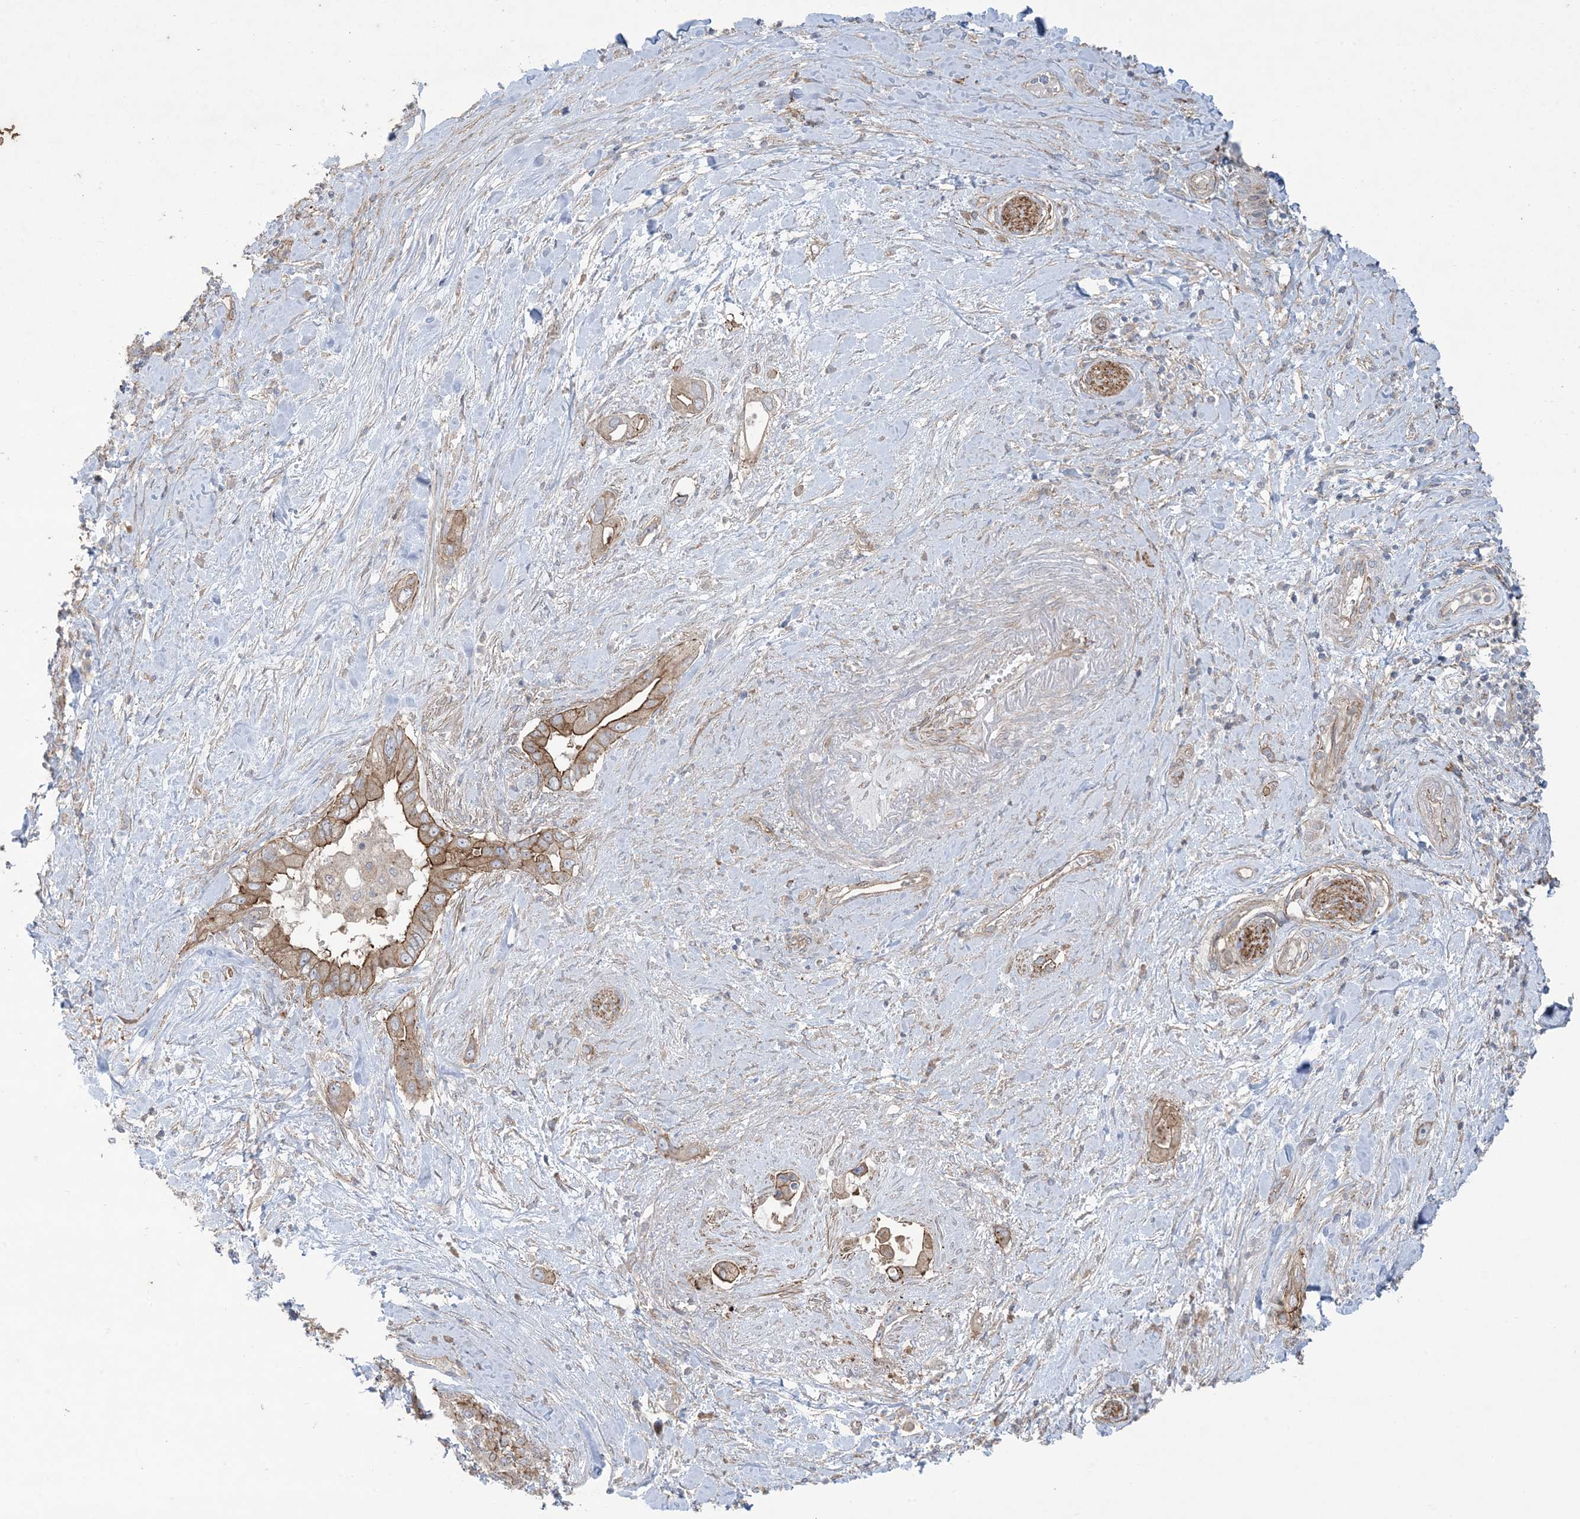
{"staining": {"intensity": "moderate", "quantity": ">75%", "location": "cytoplasmic/membranous"}, "tissue": "pancreatic cancer", "cell_type": "Tumor cells", "image_type": "cancer", "snomed": [{"axis": "morphology", "description": "Inflammation, NOS"}, {"axis": "morphology", "description": "Adenocarcinoma, NOS"}, {"axis": "topography", "description": "Pancreas"}], "caption": "Protein staining demonstrates moderate cytoplasmic/membranous positivity in about >75% of tumor cells in pancreatic cancer (adenocarcinoma). Using DAB (3,3'-diaminobenzidine) (brown) and hematoxylin (blue) stains, captured at high magnification using brightfield microscopy.", "gene": "CCNY", "patient": {"sex": "female", "age": 56}}